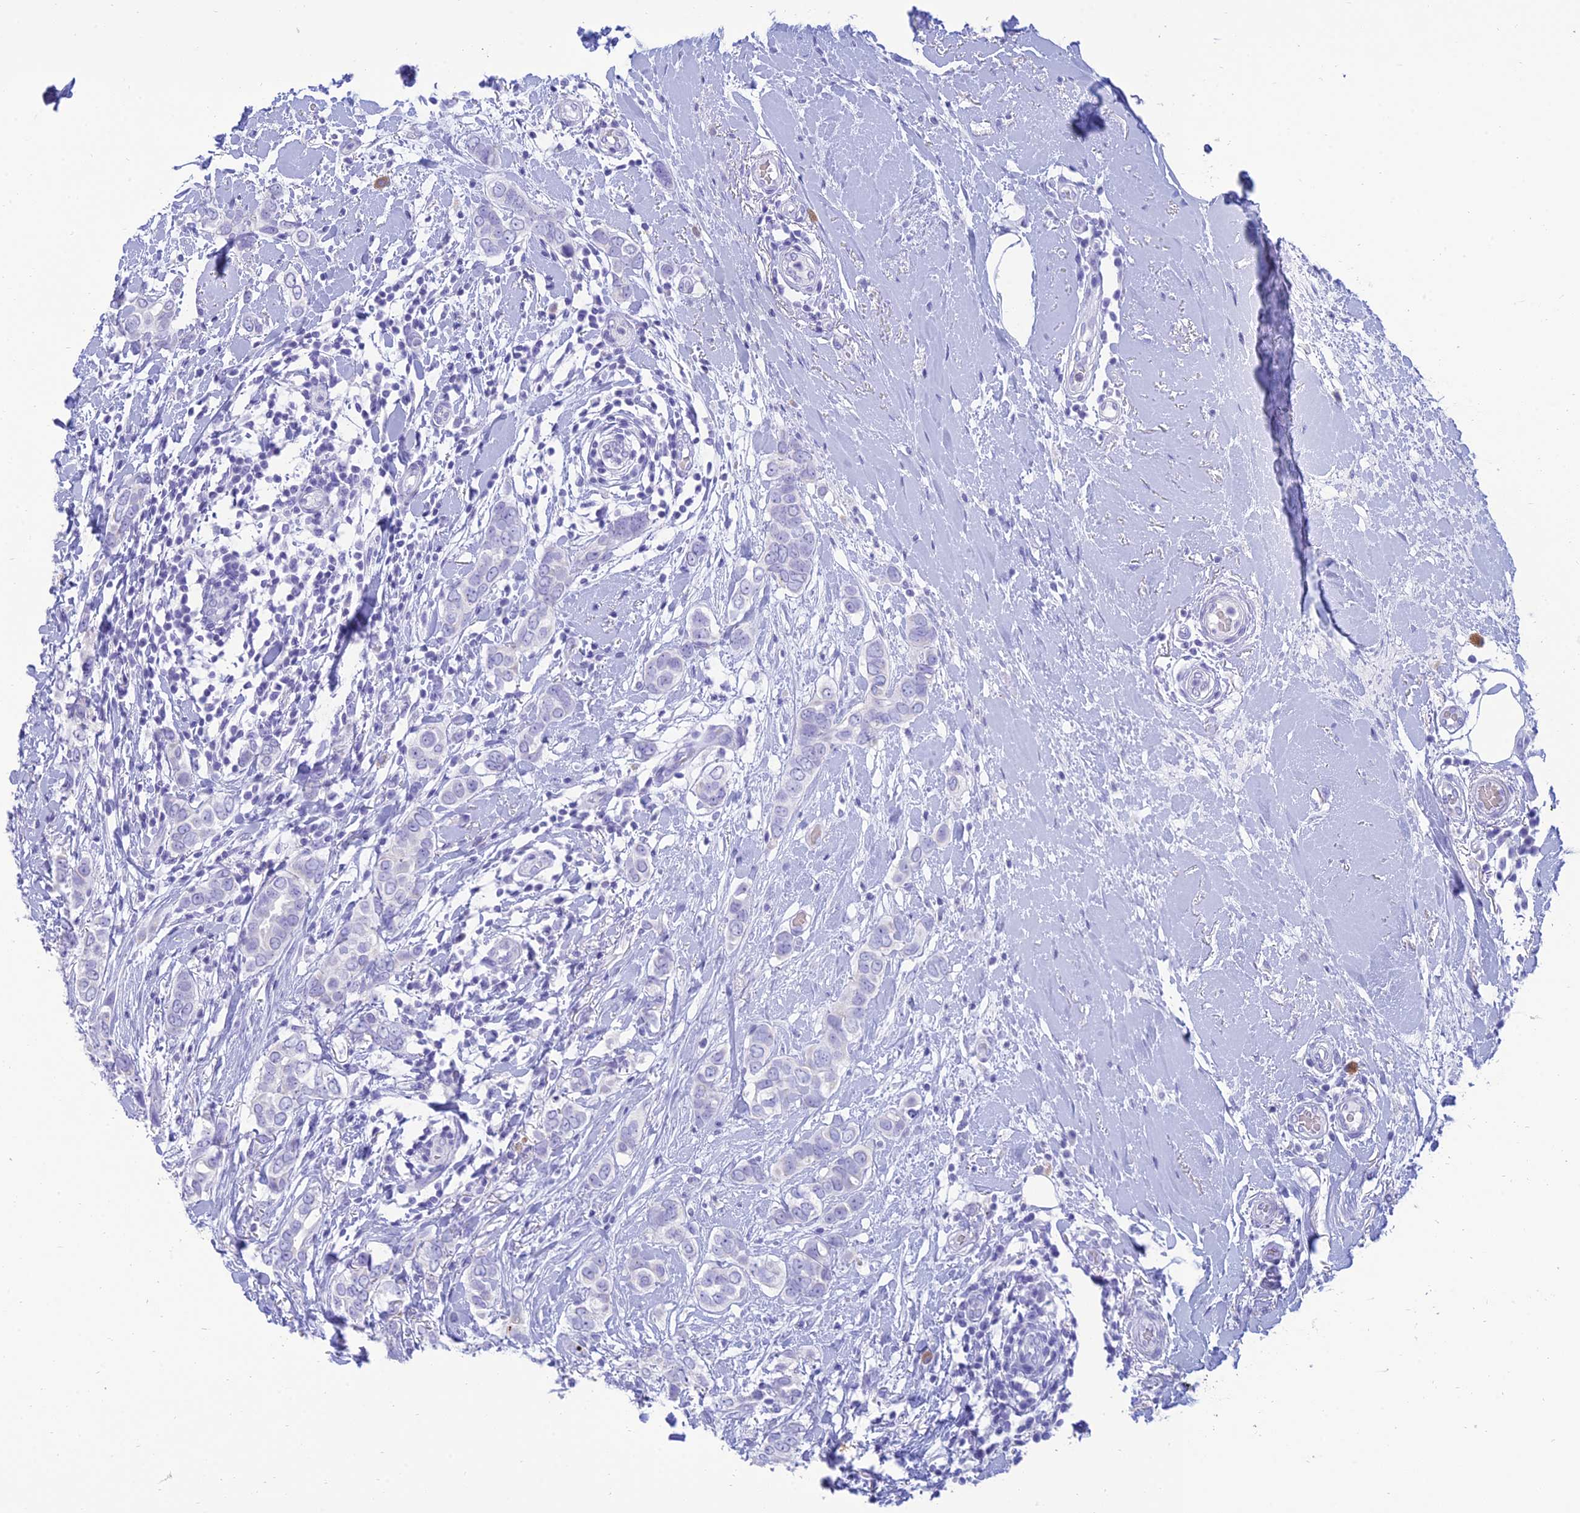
{"staining": {"intensity": "negative", "quantity": "none", "location": "none"}, "tissue": "breast cancer", "cell_type": "Tumor cells", "image_type": "cancer", "snomed": [{"axis": "morphology", "description": "Lobular carcinoma"}, {"axis": "topography", "description": "Breast"}], "caption": "Immunohistochemical staining of breast cancer shows no significant expression in tumor cells.", "gene": "MAL2", "patient": {"sex": "female", "age": 51}}